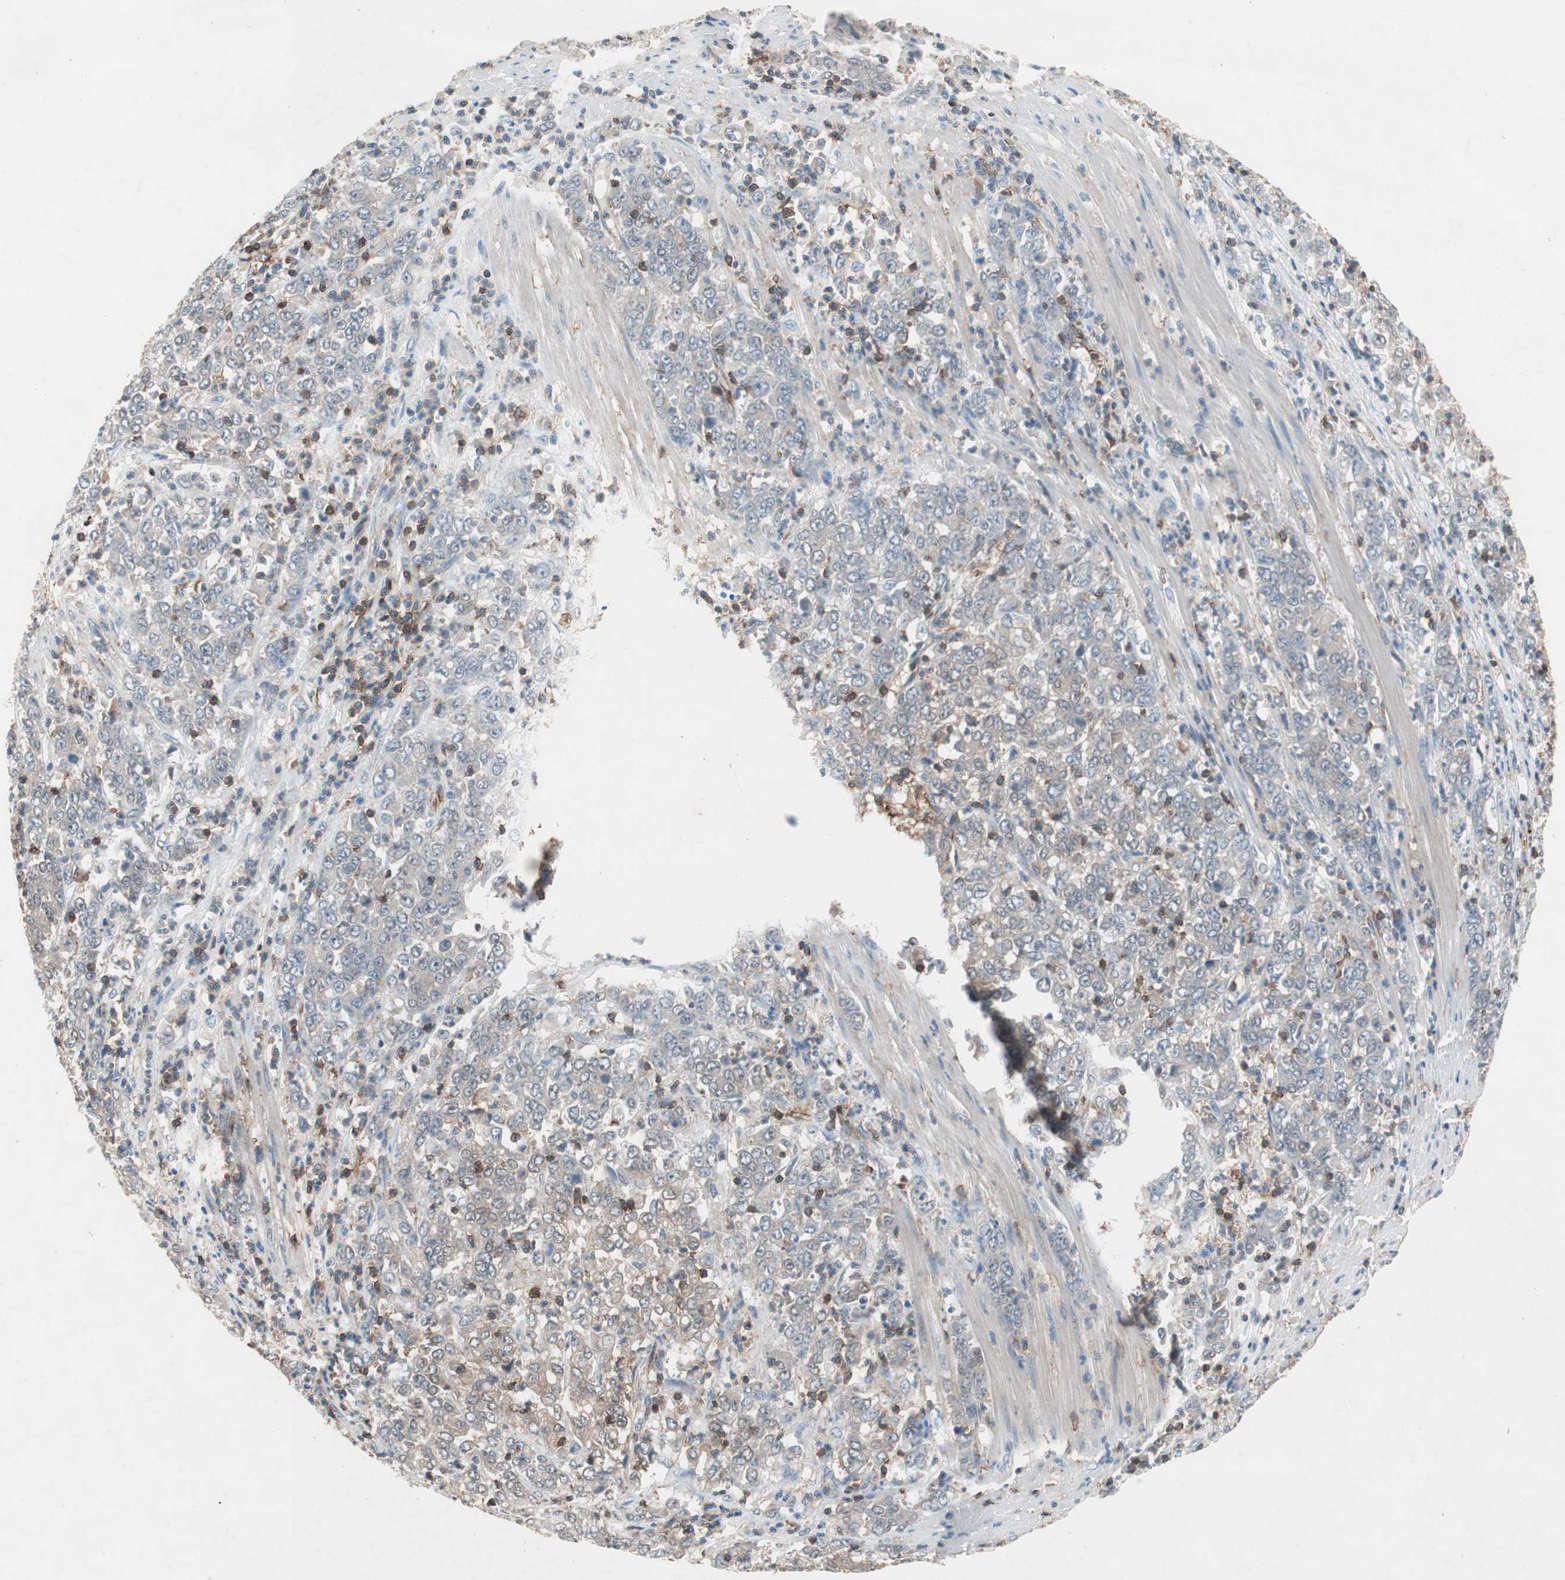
{"staining": {"intensity": "moderate", "quantity": "<25%", "location": "nuclear"}, "tissue": "stomach cancer", "cell_type": "Tumor cells", "image_type": "cancer", "snomed": [{"axis": "morphology", "description": "Adenocarcinoma, NOS"}, {"axis": "topography", "description": "Stomach, lower"}], "caption": "Adenocarcinoma (stomach) stained with a brown dye reveals moderate nuclear positive positivity in about <25% of tumor cells.", "gene": "GALT", "patient": {"sex": "female", "age": 71}}